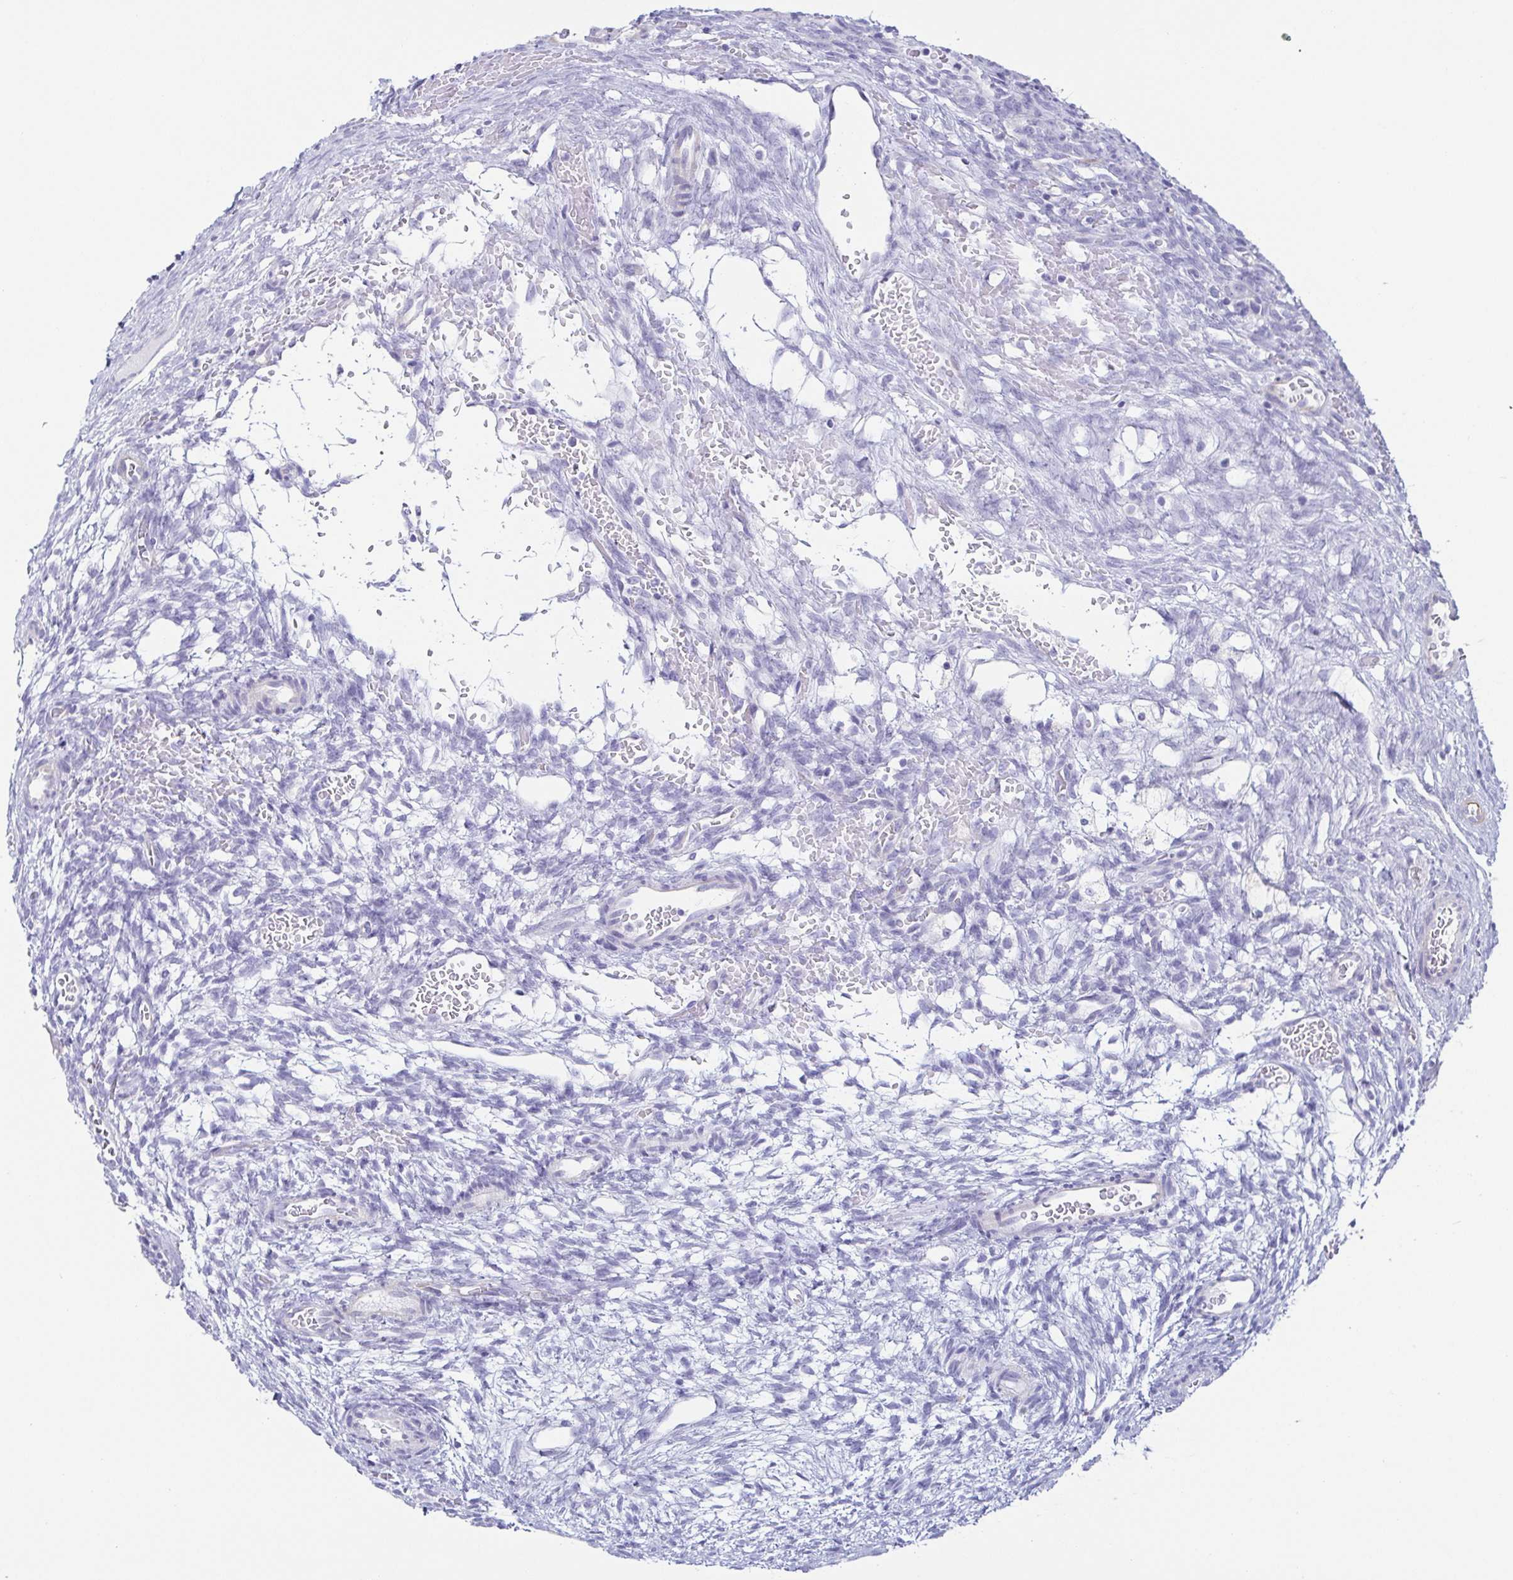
{"staining": {"intensity": "negative", "quantity": "none", "location": "none"}, "tissue": "ovary", "cell_type": "Ovarian stroma cells", "image_type": "normal", "snomed": [{"axis": "morphology", "description": "Normal tissue, NOS"}, {"axis": "topography", "description": "Ovary"}], "caption": "This is an immunohistochemistry histopathology image of normal ovary. There is no positivity in ovarian stroma cells.", "gene": "PRR27", "patient": {"sex": "female", "age": 34}}